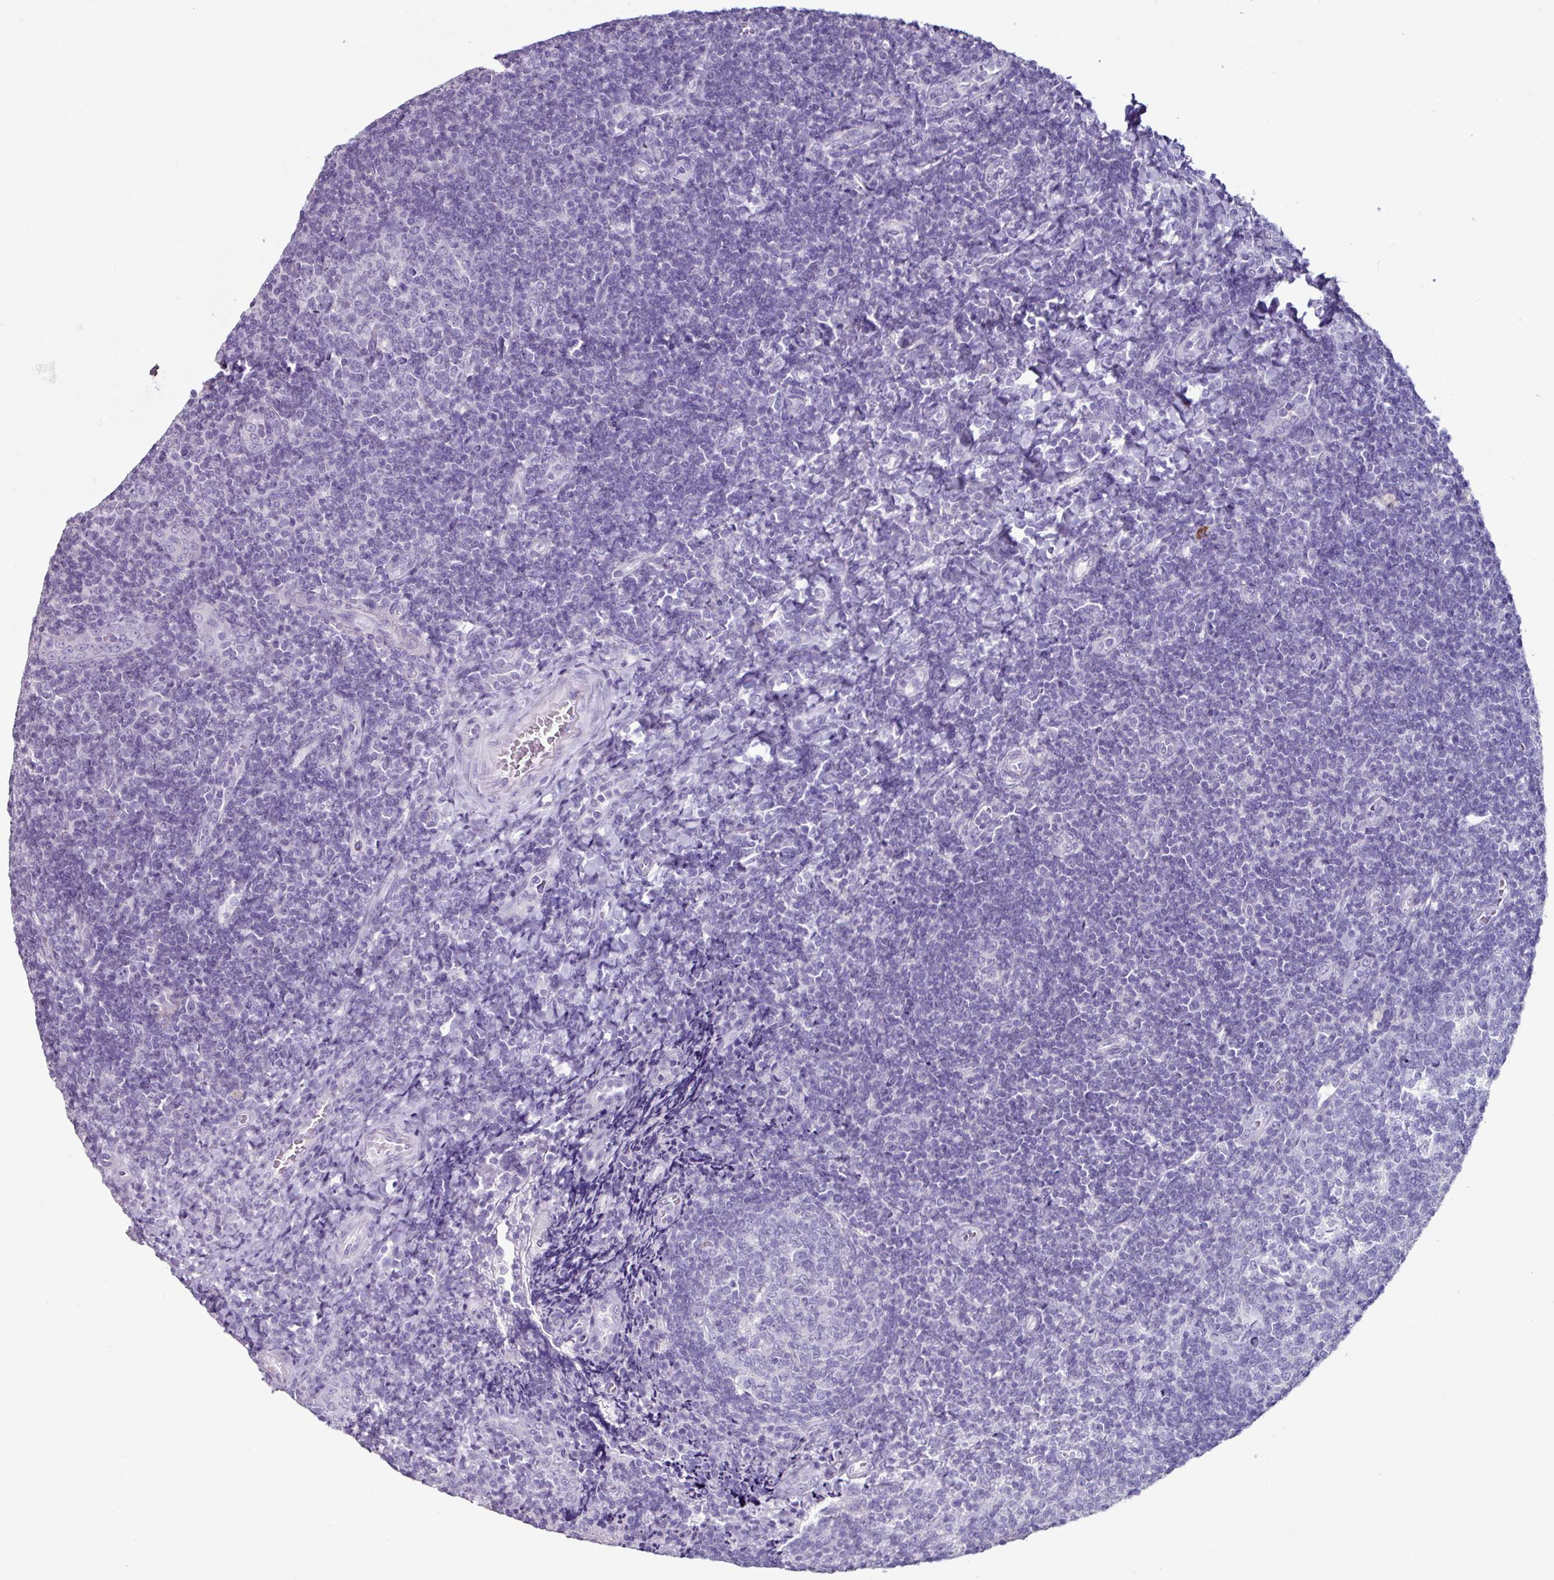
{"staining": {"intensity": "negative", "quantity": "none", "location": "none"}, "tissue": "tonsil", "cell_type": "Germinal center cells", "image_type": "normal", "snomed": [{"axis": "morphology", "description": "Normal tissue, NOS"}, {"axis": "topography", "description": "Tonsil"}], "caption": "Histopathology image shows no significant protein expression in germinal center cells of benign tonsil. Brightfield microscopy of immunohistochemistry stained with DAB (3,3'-diaminobenzidine) (brown) and hematoxylin (blue), captured at high magnification.", "gene": "GLP2R", "patient": {"sex": "male", "age": 17}}